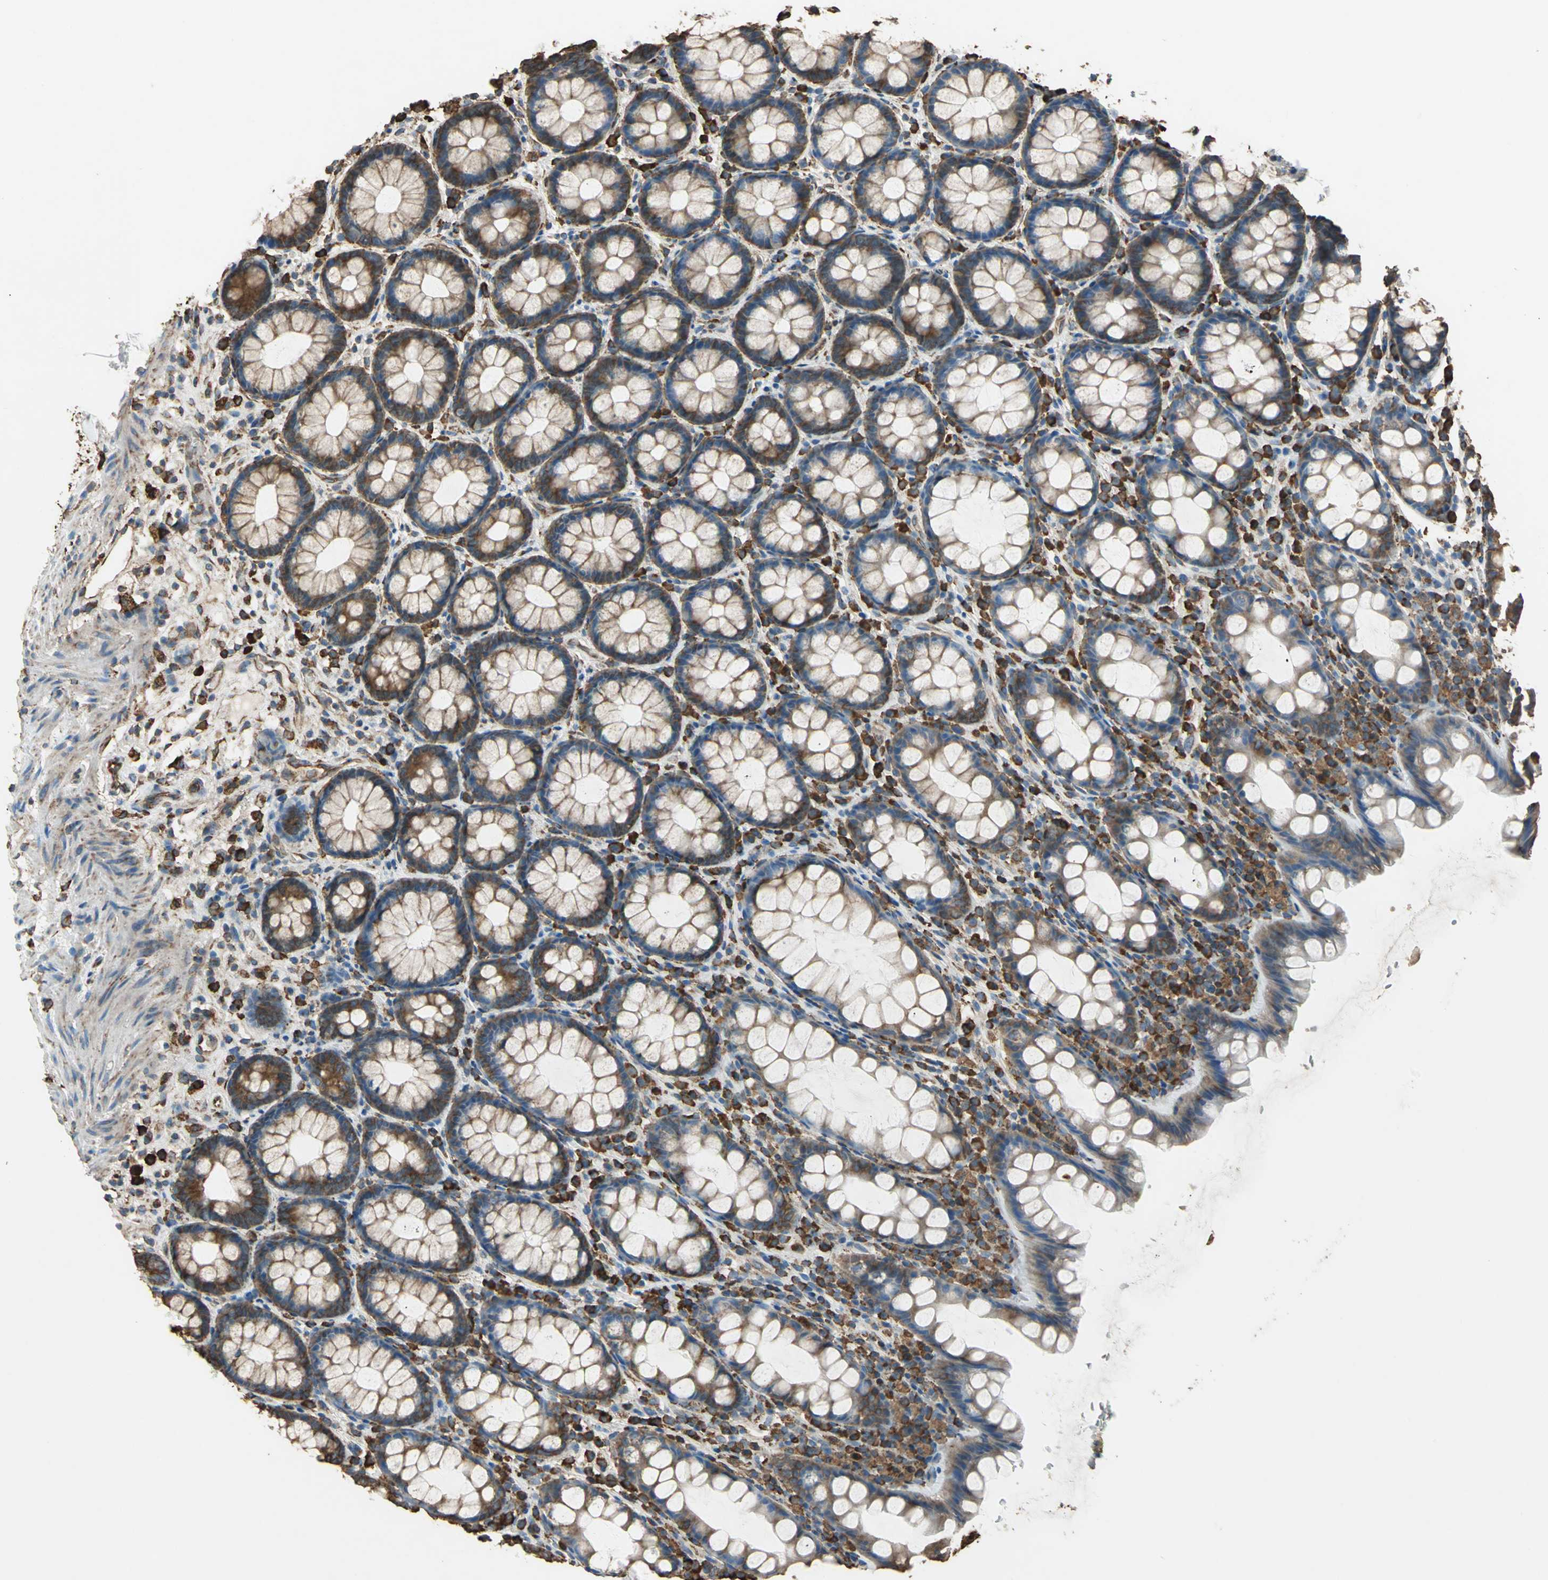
{"staining": {"intensity": "strong", "quantity": ">75%", "location": "cytoplasmic/membranous"}, "tissue": "rectum", "cell_type": "Glandular cells", "image_type": "normal", "snomed": [{"axis": "morphology", "description": "Normal tissue, NOS"}, {"axis": "topography", "description": "Rectum"}], "caption": "Benign rectum reveals strong cytoplasmic/membranous positivity in approximately >75% of glandular cells (DAB = brown stain, brightfield microscopy at high magnification)..", "gene": "GPANK1", "patient": {"sex": "male", "age": 92}}